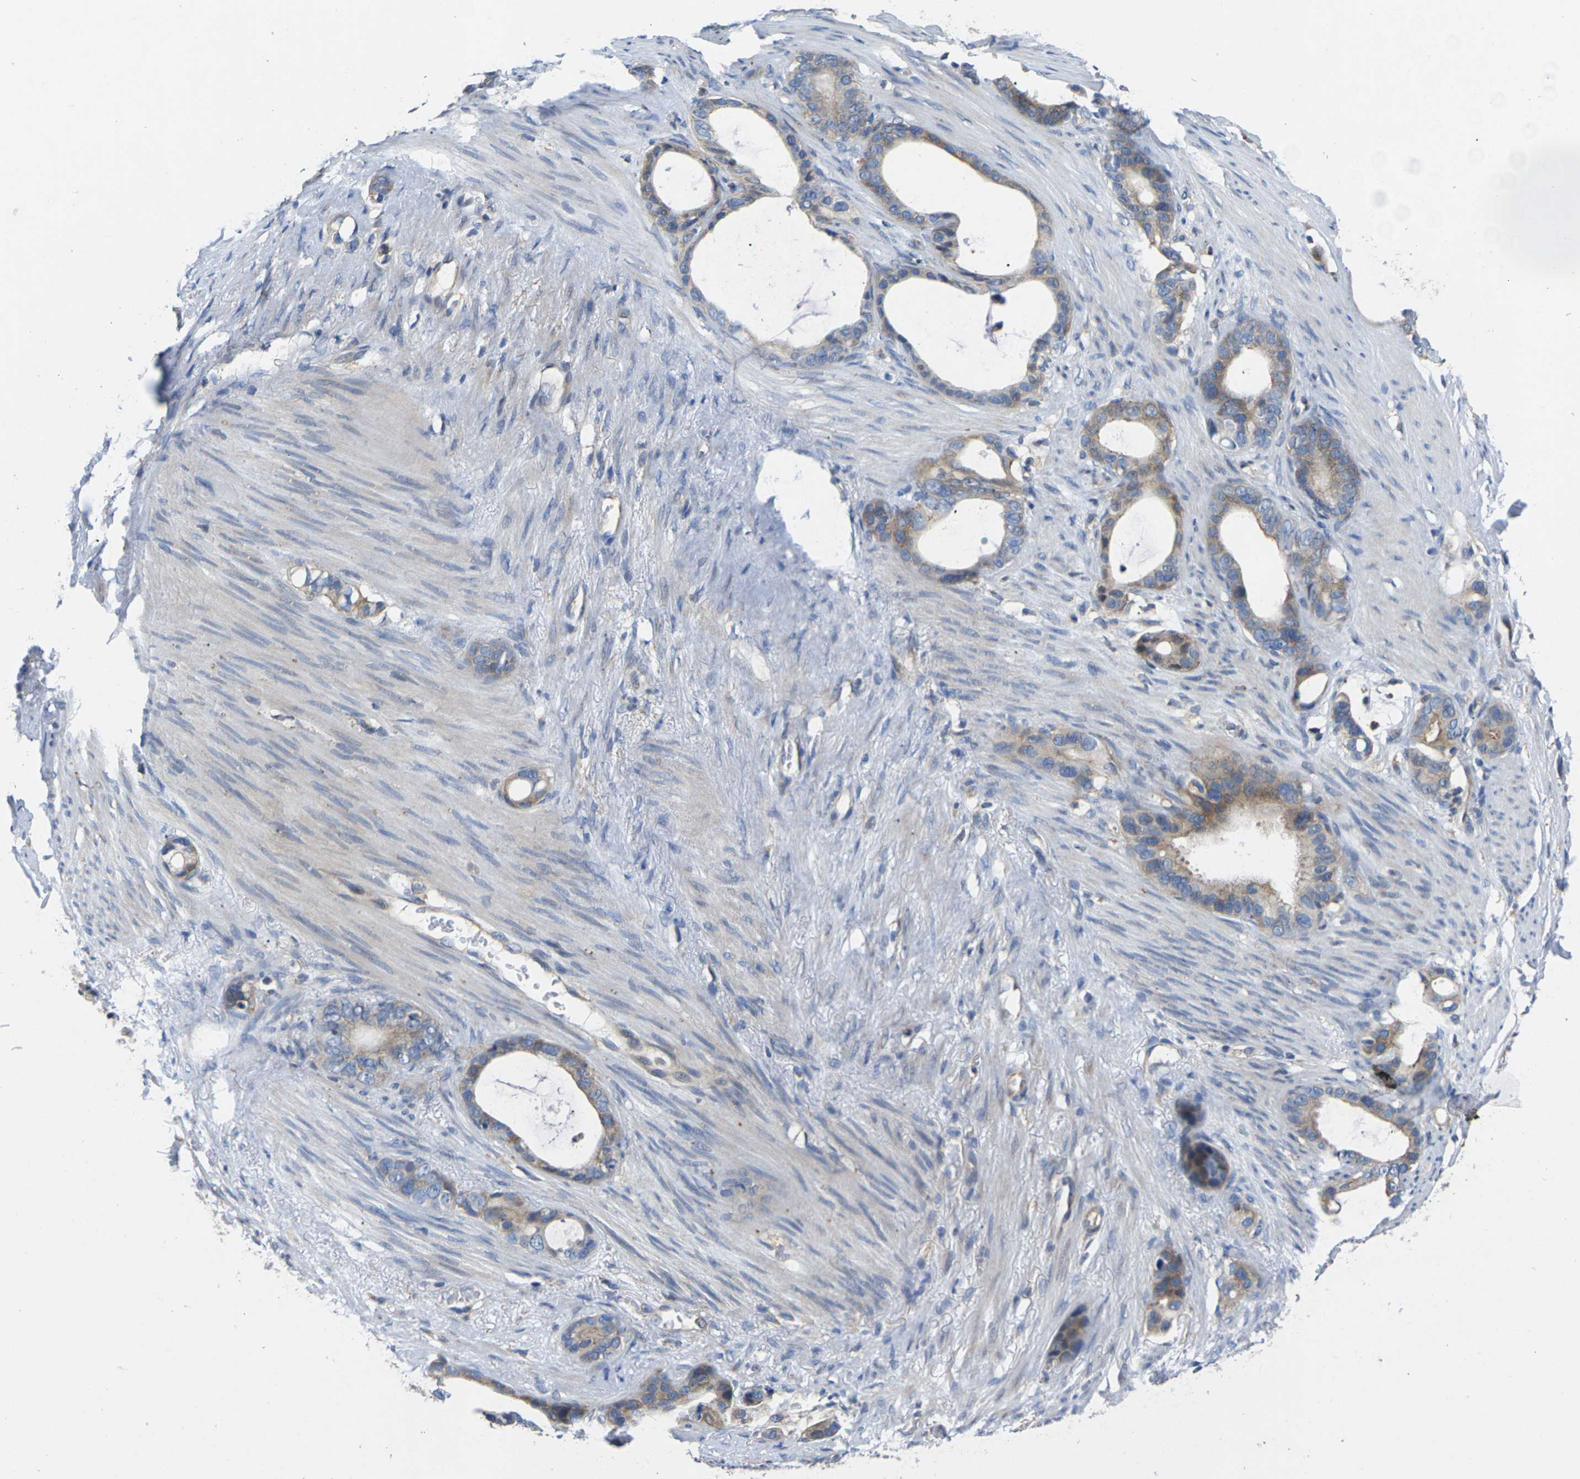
{"staining": {"intensity": "moderate", "quantity": ">75%", "location": "cytoplasmic/membranous"}, "tissue": "stomach cancer", "cell_type": "Tumor cells", "image_type": "cancer", "snomed": [{"axis": "morphology", "description": "Adenocarcinoma, NOS"}, {"axis": "topography", "description": "Stomach"}], "caption": "Protein analysis of stomach cancer (adenocarcinoma) tissue shows moderate cytoplasmic/membranous positivity in approximately >75% of tumor cells. The staining was performed using DAB, with brown indicating positive protein expression. Nuclei are stained blue with hematoxylin.", "gene": "SCNN1A", "patient": {"sex": "female", "age": 75}}